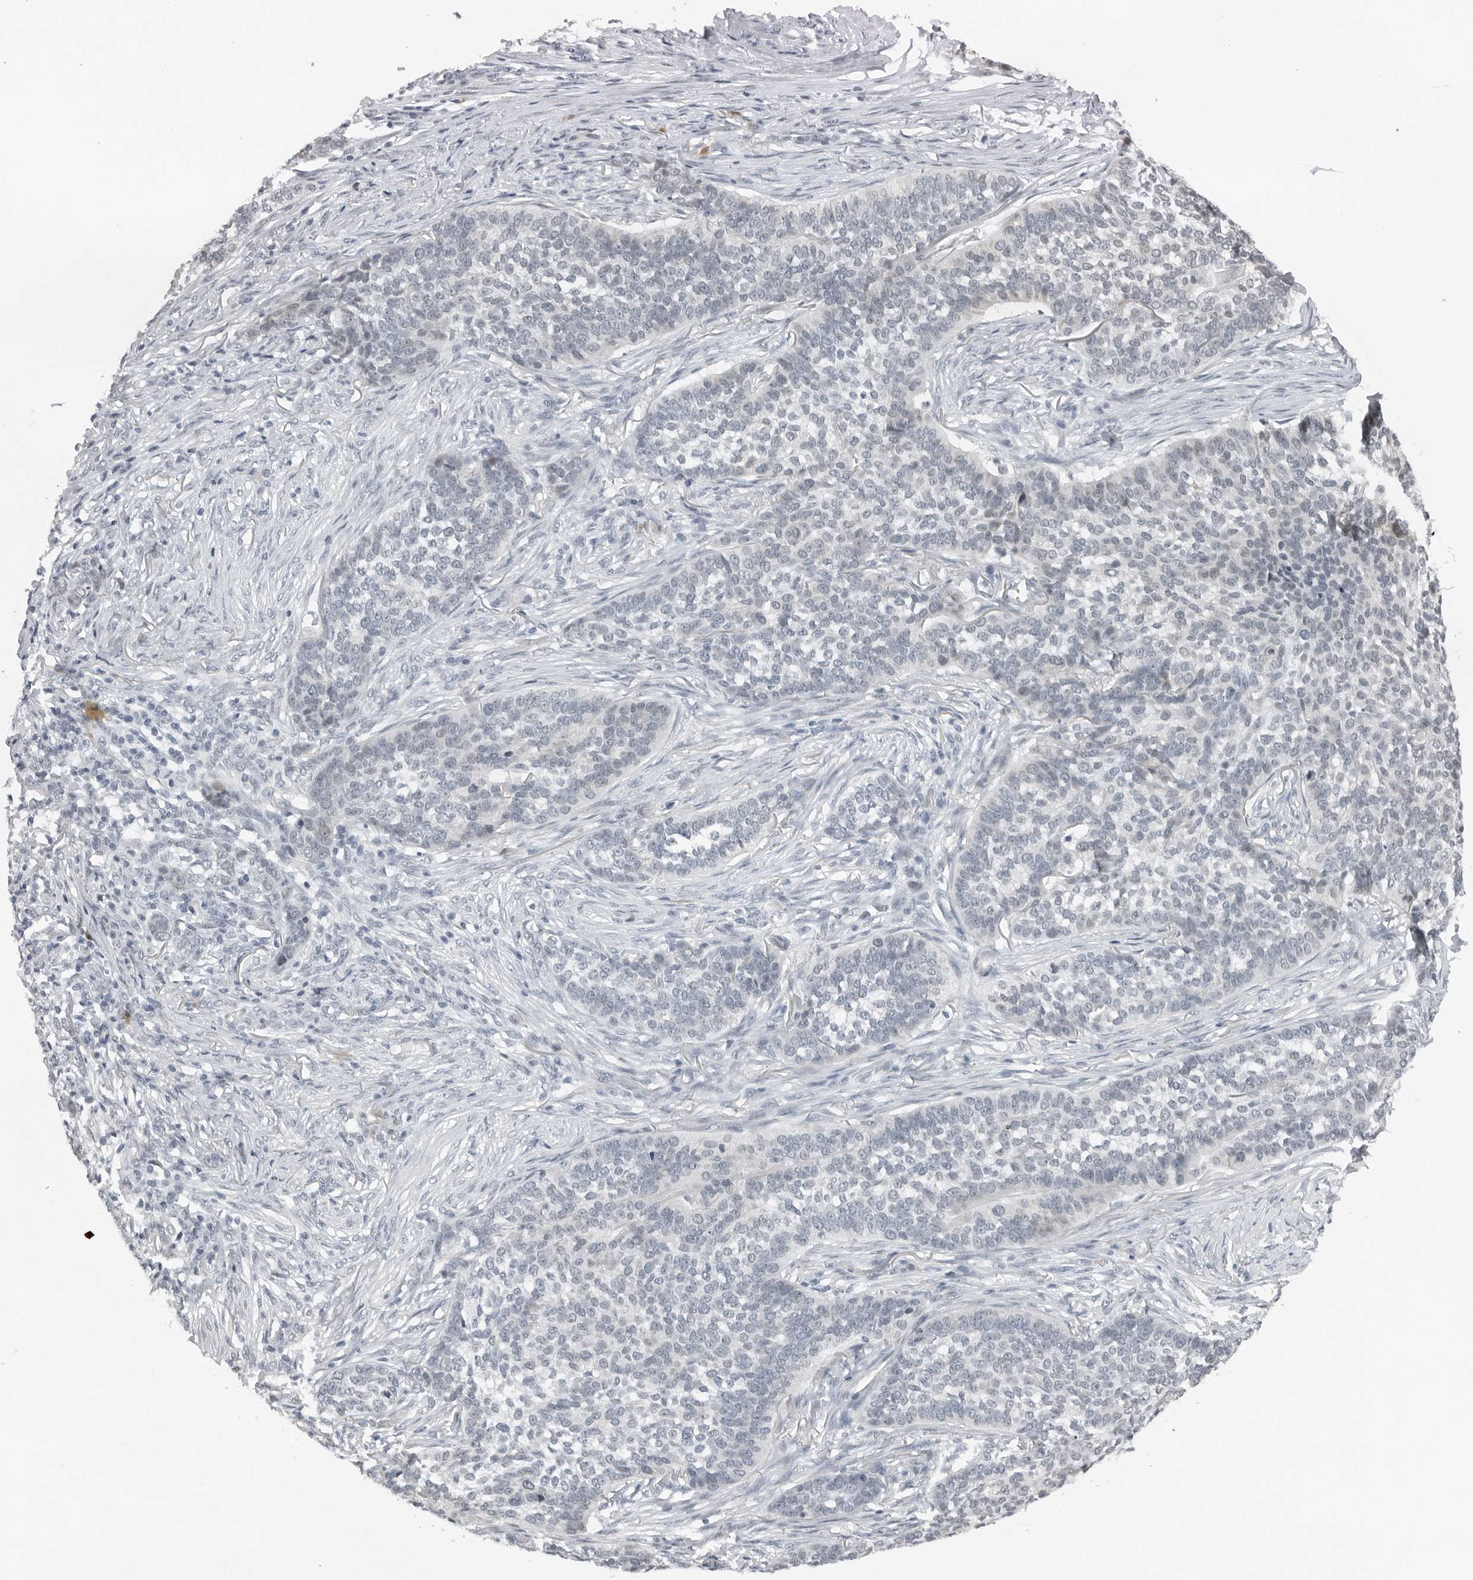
{"staining": {"intensity": "weak", "quantity": "<25%", "location": "nuclear"}, "tissue": "skin cancer", "cell_type": "Tumor cells", "image_type": "cancer", "snomed": [{"axis": "morphology", "description": "Basal cell carcinoma"}, {"axis": "topography", "description": "Skin"}], "caption": "Histopathology image shows no protein expression in tumor cells of skin cancer tissue.", "gene": "PPP1R42", "patient": {"sex": "male", "age": 85}}